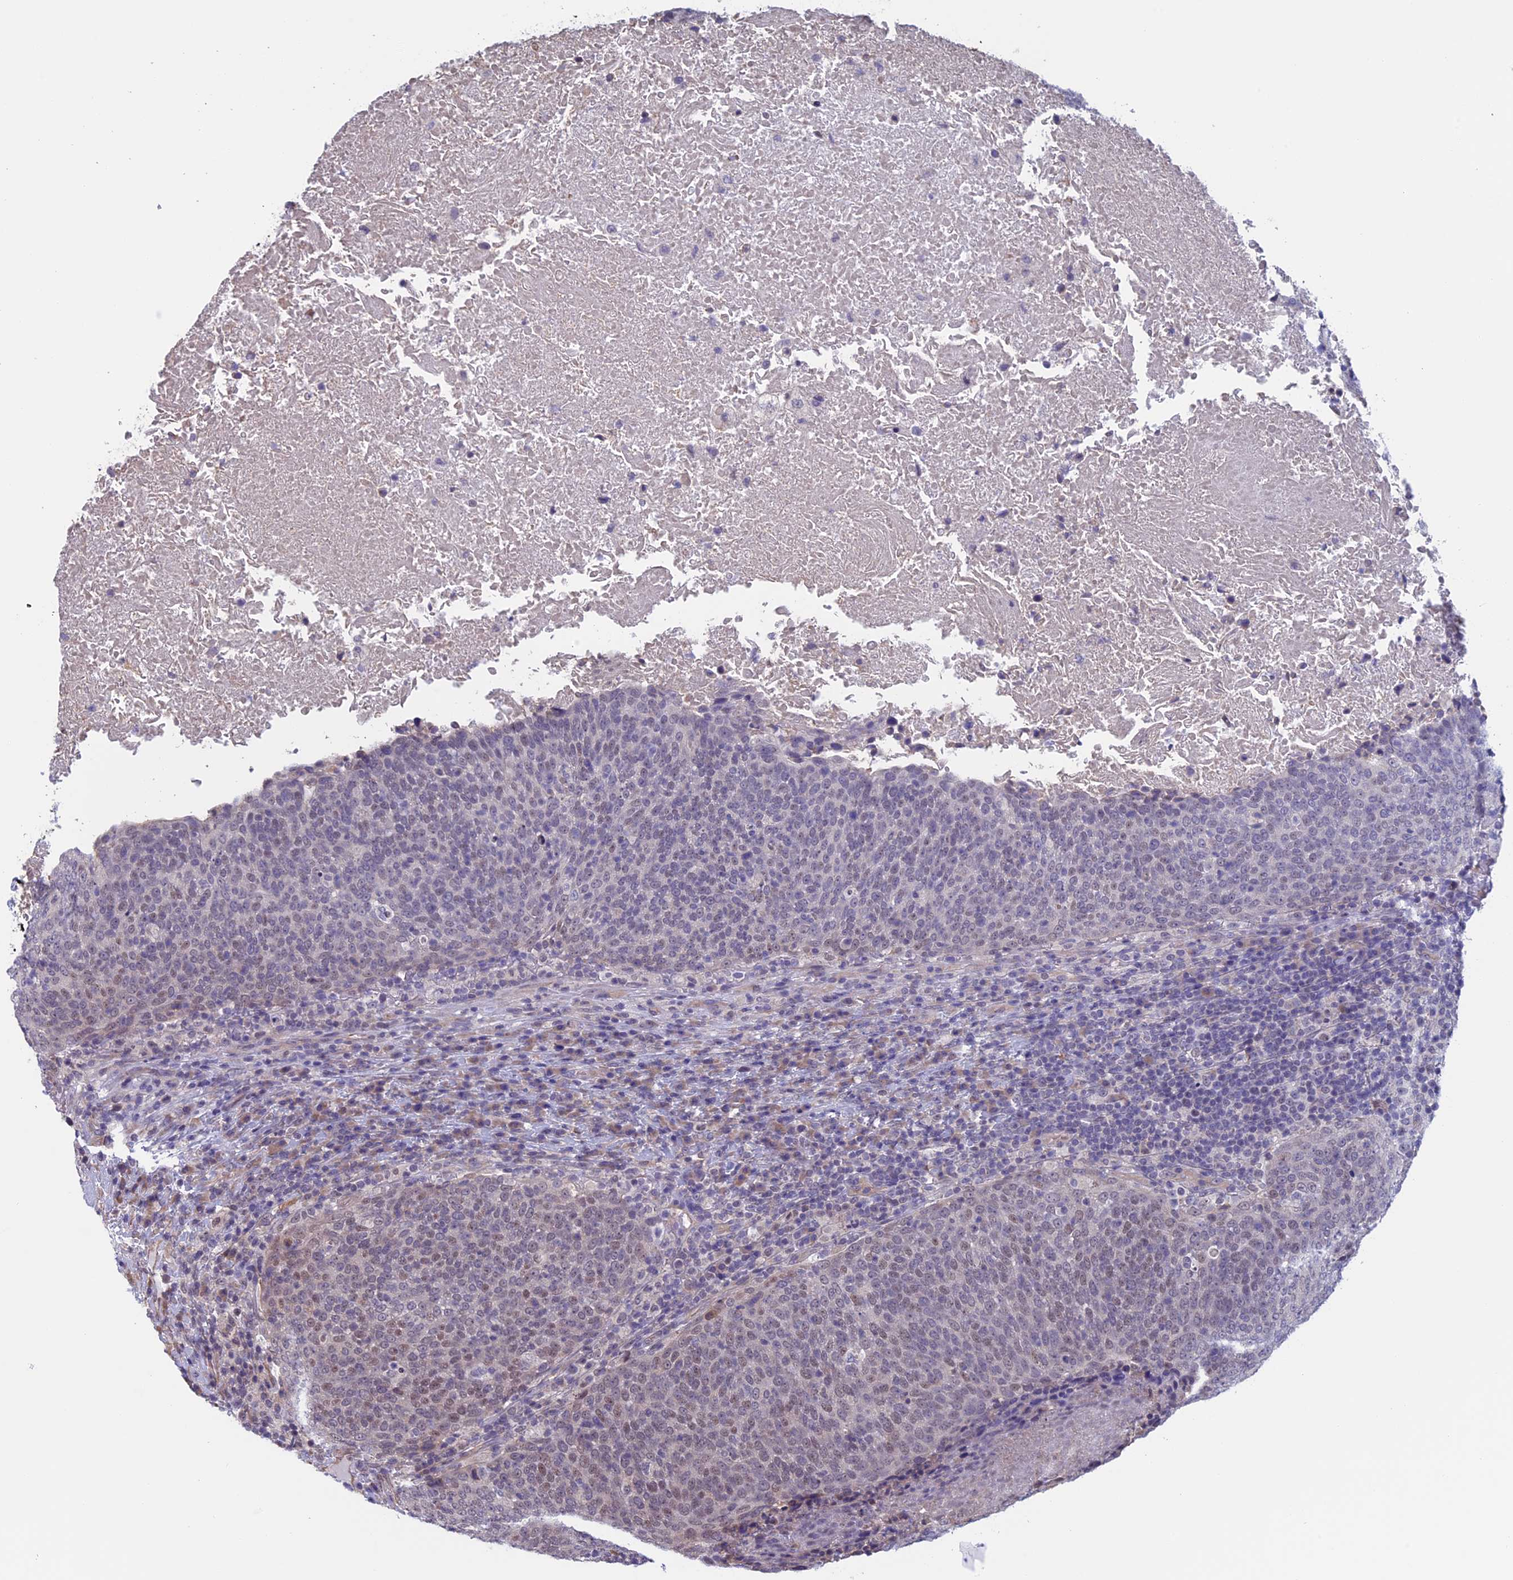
{"staining": {"intensity": "weak", "quantity": "25%-75%", "location": "nuclear"}, "tissue": "head and neck cancer", "cell_type": "Tumor cells", "image_type": "cancer", "snomed": [{"axis": "morphology", "description": "Squamous cell carcinoma, NOS"}, {"axis": "morphology", "description": "Squamous cell carcinoma, metastatic, NOS"}, {"axis": "topography", "description": "Lymph node"}, {"axis": "topography", "description": "Head-Neck"}], "caption": "This image shows head and neck metastatic squamous cell carcinoma stained with immunohistochemistry (IHC) to label a protein in brown. The nuclear of tumor cells show weak positivity for the protein. Nuclei are counter-stained blue.", "gene": "SLC1A6", "patient": {"sex": "male", "age": 62}}